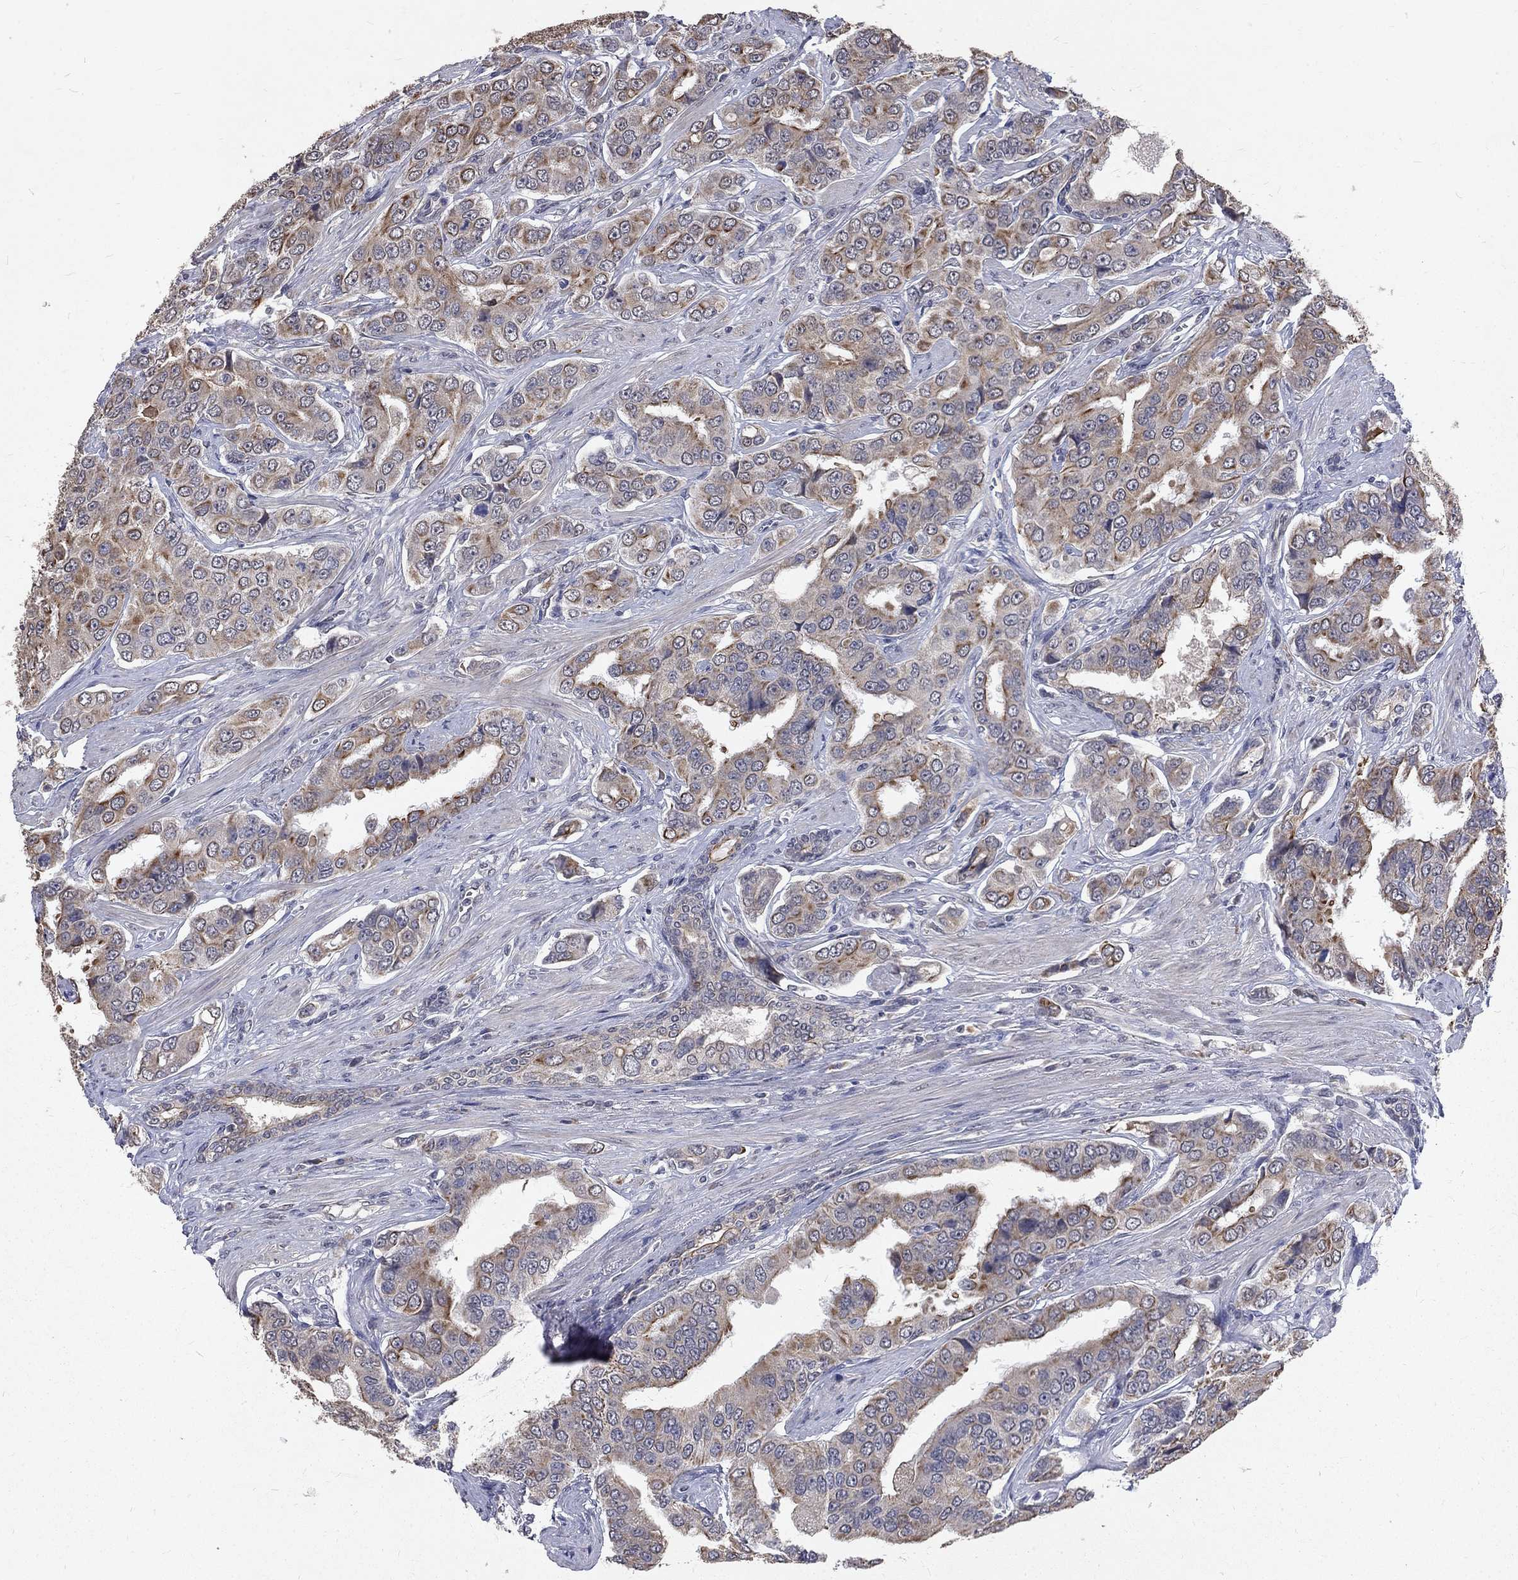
{"staining": {"intensity": "moderate", "quantity": "<25%", "location": "cytoplasmic/membranous"}, "tissue": "prostate cancer", "cell_type": "Tumor cells", "image_type": "cancer", "snomed": [{"axis": "morphology", "description": "Adenocarcinoma, NOS"}, {"axis": "topography", "description": "Prostate and seminal vesicle, NOS"}, {"axis": "topography", "description": "Prostate"}], "caption": "High-magnification brightfield microscopy of prostate cancer stained with DAB (brown) and counterstained with hematoxylin (blue). tumor cells exhibit moderate cytoplasmic/membranous staining is present in about<25% of cells.", "gene": "CHST5", "patient": {"sex": "male", "age": 69}}